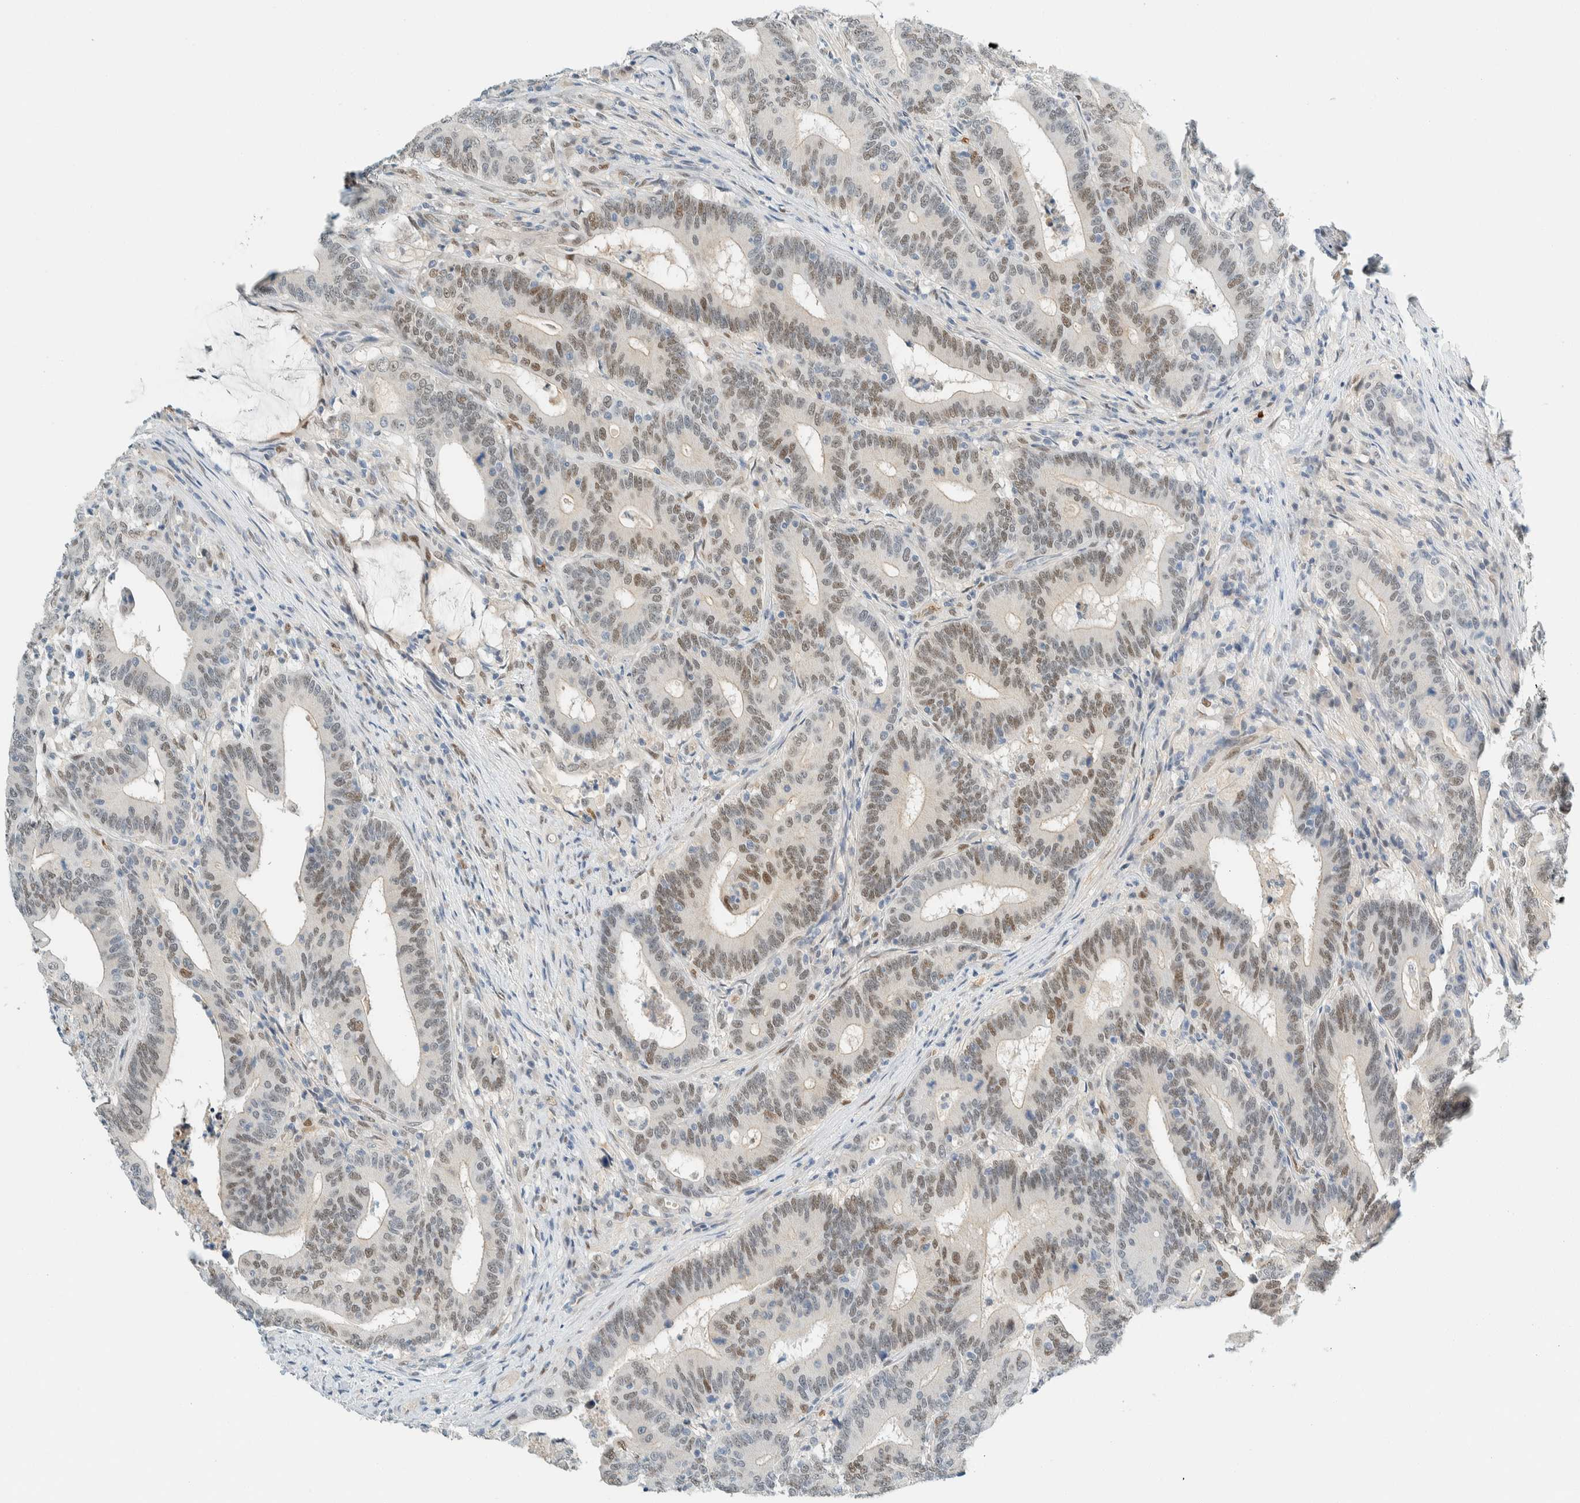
{"staining": {"intensity": "moderate", "quantity": ">75%", "location": "nuclear"}, "tissue": "colorectal cancer", "cell_type": "Tumor cells", "image_type": "cancer", "snomed": [{"axis": "morphology", "description": "Adenocarcinoma, NOS"}, {"axis": "topography", "description": "Colon"}], "caption": "Human colorectal cancer (adenocarcinoma) stained with a brown dye shows moderate nuclear positive positivity in approximately >75% of tumor cells.", "gene": "TSTD2", "patient": {"sex": "female", "age": 66}}